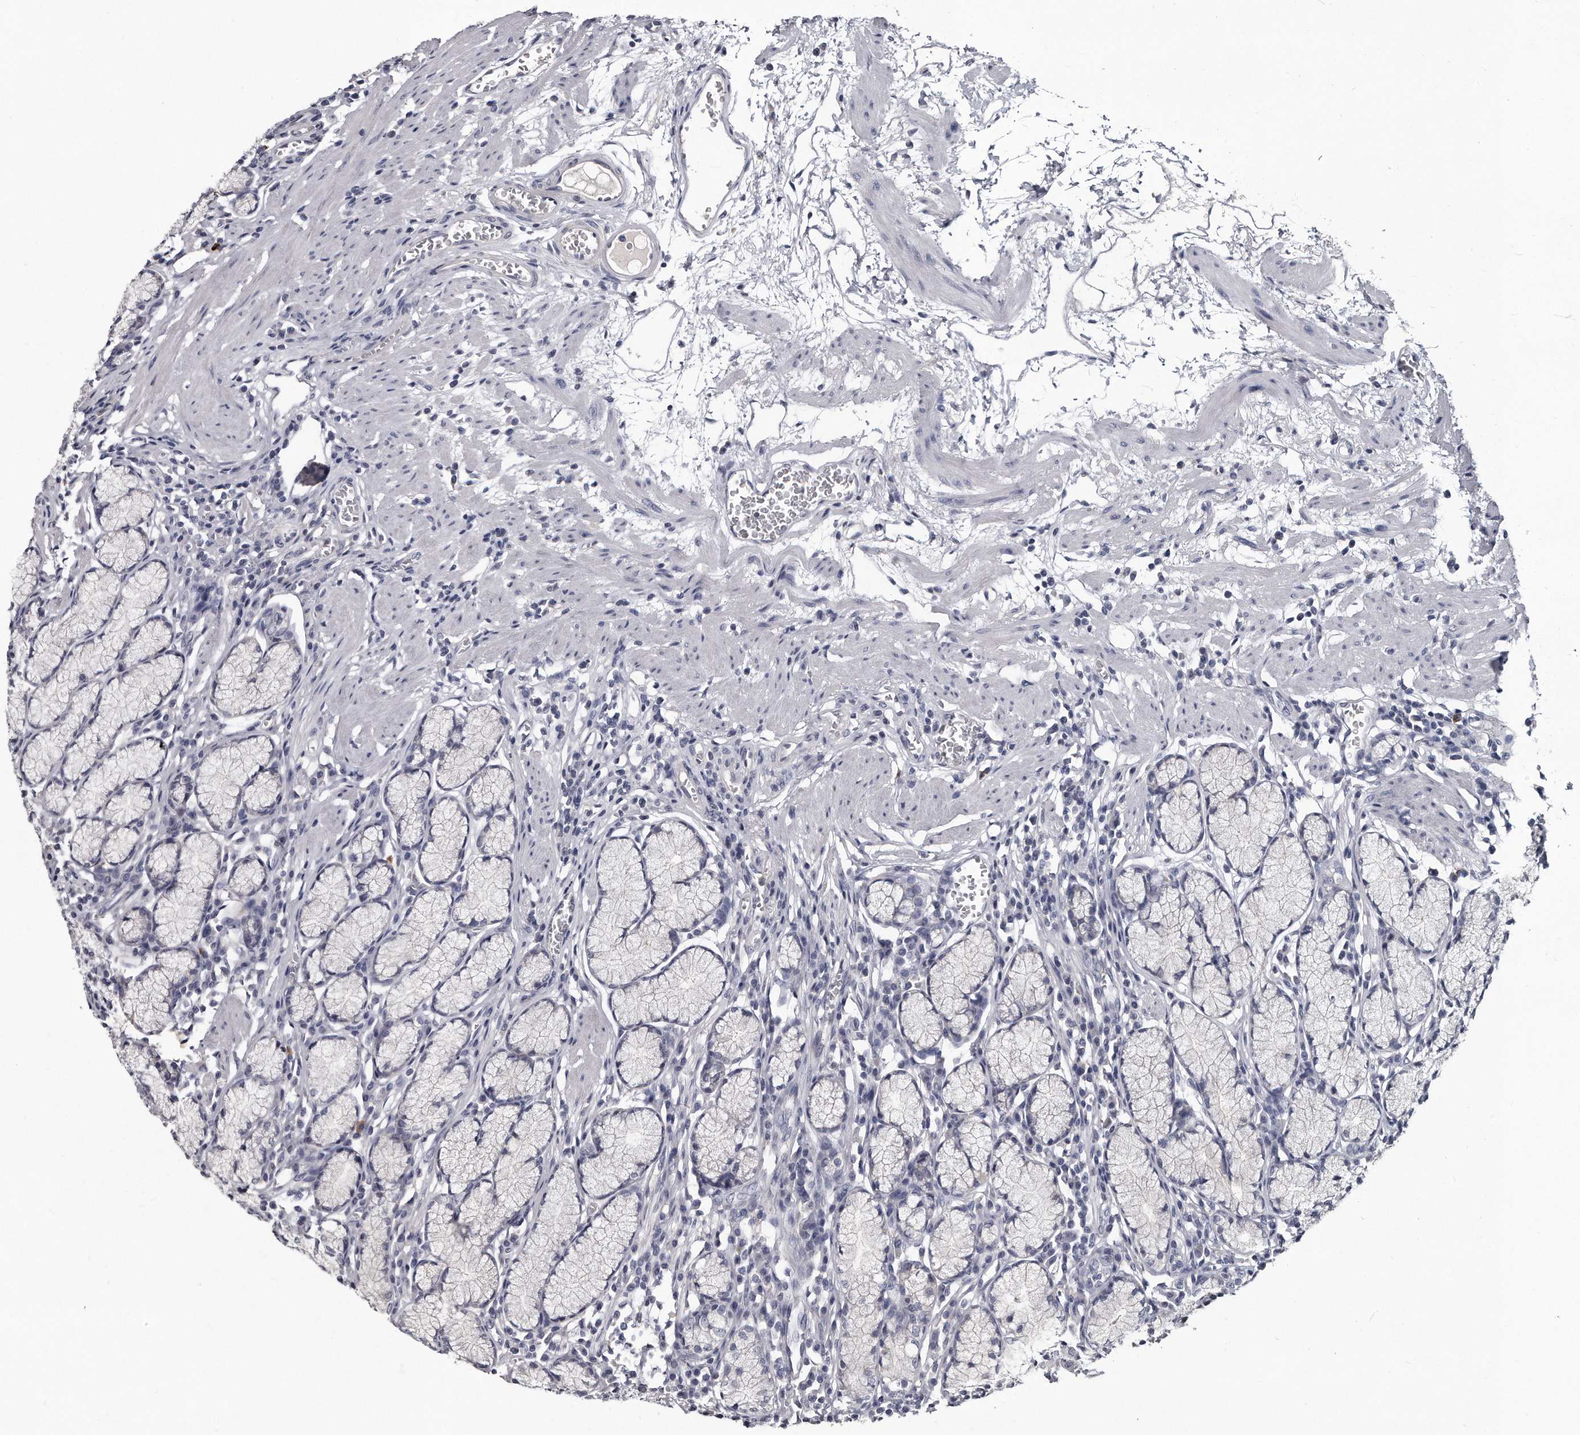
{"staining": {"intensity": "negative", "quantity": "none", "location": "none"}, "tissue": "stomach", "cell_type": "Glandular cells", "image_type": "normal", "snomed": [{"axis": "morphology", "description": "Normal tissue, NOS"}, {"axis": "topography", "description": "Stomach"}], "caption": "IHC histopathology image of normal stomach stained for a protein (brown), which demonstrates no positivity in glandular cells. (DAB IHC visualized using brightfield microscopy, high magnification).", "gene": "GAPVD1", "patient": {"sex": "male", "age": 55}}